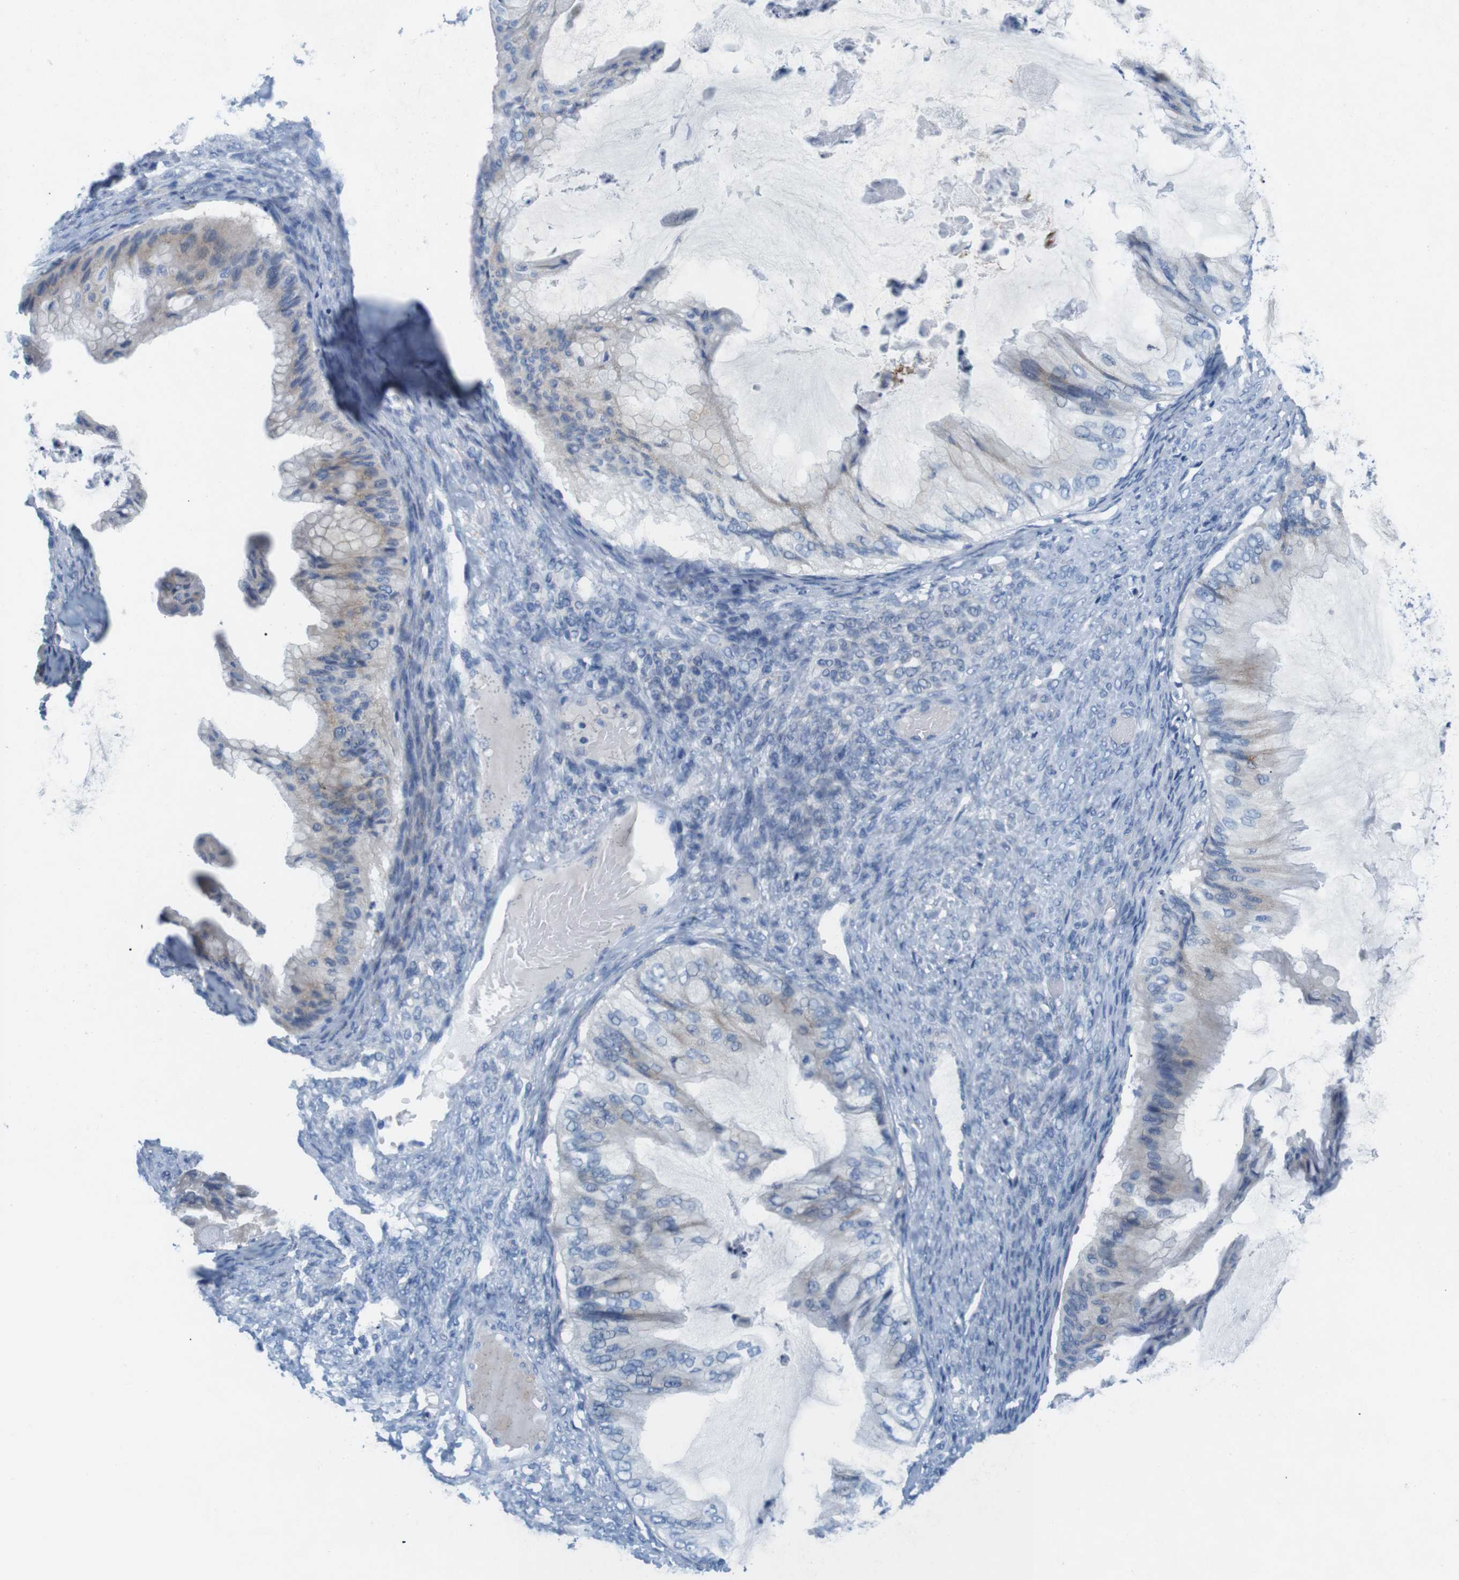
{"staining": {"intensity": "weak", "quantity": "<25%", "location": "cytoplasmic/membranous"}, "tissue": "ovarian cancer", "cell_type": "Tumor cells", "image_type": "cancer", "snomed": [{"axis": "morphology", "description": "Cystadenocarcinoma, mucinous, NOS"}, {"axis": "topography", "description": "Ovary"}], "caption": "Histopathology image shows no significant protein expression in tumor cells of ovarian cancer.", "gene": "GOLGA2", "patient": {"sex": "female", "age": 61}}